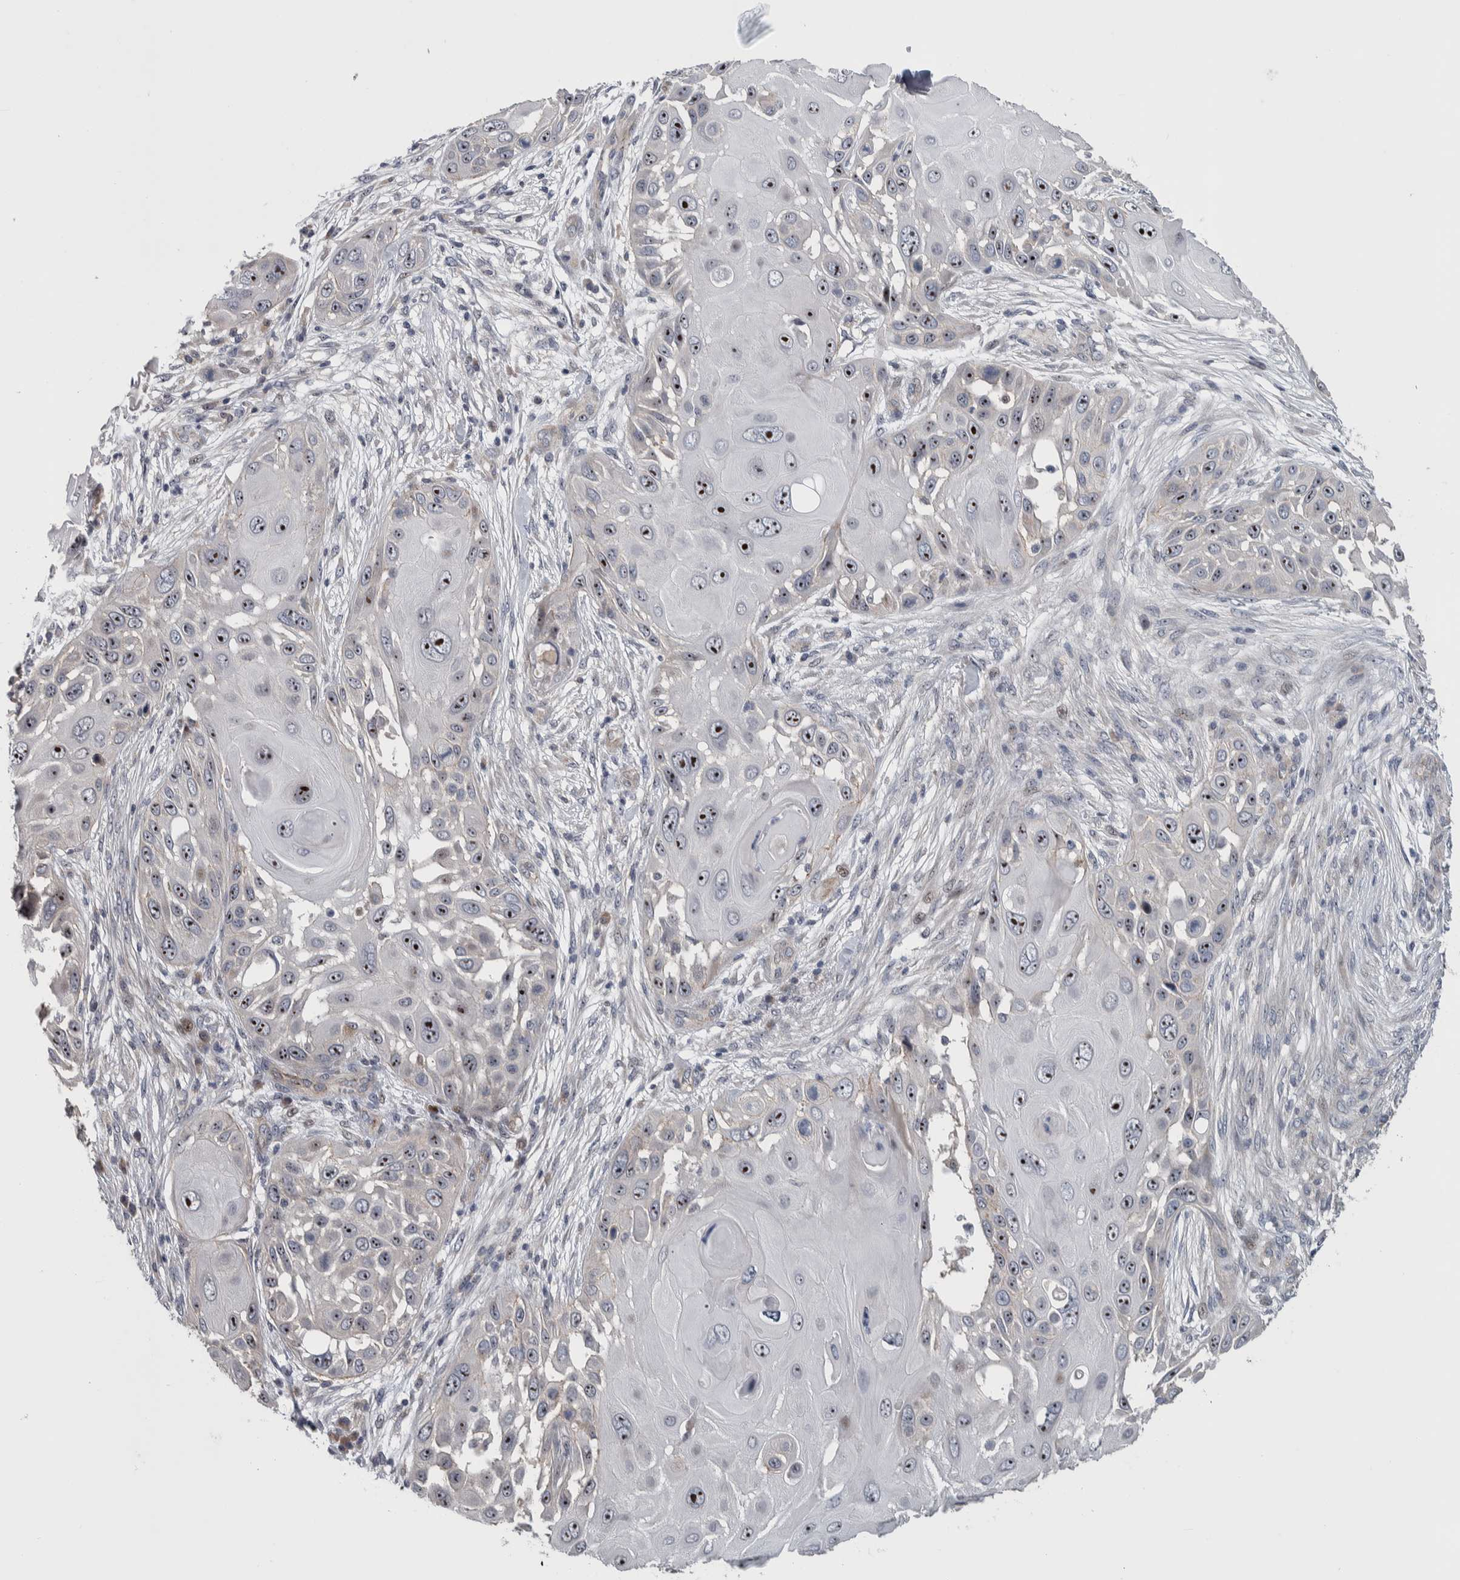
{"staining": {"intensity": "strong", "quantity": ">75%", "location": "nuclear"}, "tissue": "skin cancer", "cell_type": "Tumor cells", "image_type": "cancer", "snomed": [{"axis": "morphology", "description": "Squamous cell carcinoma, NOS"}, {"axis": "topography", "description": "Skin"}], "caption": "Immunohistochemistry (IHC) of human skin squamous cell carcinoma demonstrates high levels of strong nuclear expression in about >75% of tumor cells.", "gene": "PRRG4", "patient": {"sex": "female", "age": 44}}